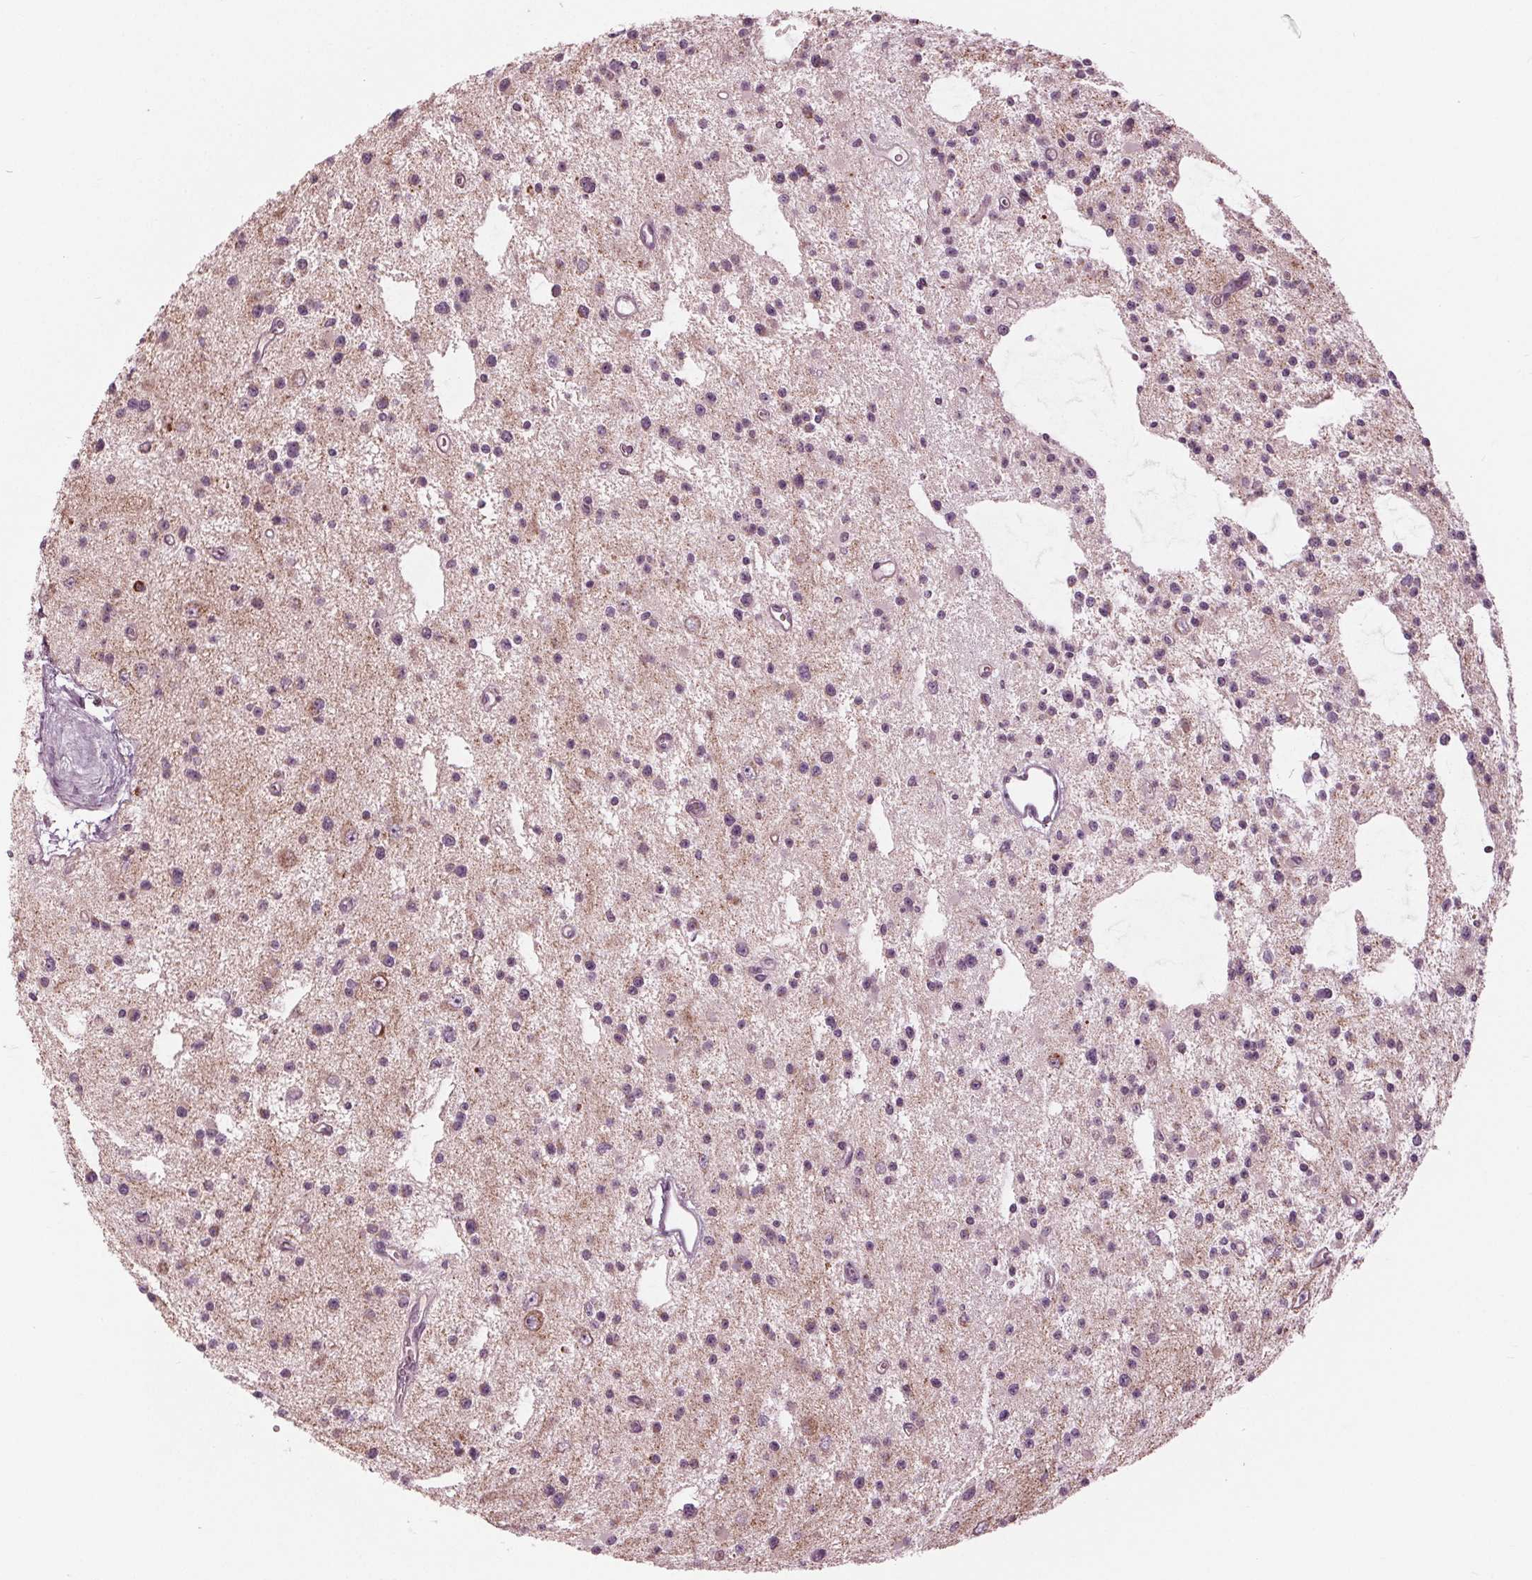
{"staining": {"intensity": "weak", "quantity": "<25%", "location": "cytoplasmic/membranous"}, "tissue": "glioma", "cell_type": "Tumor cells", "image_type": "cancer", "snomed": [{"axis": "morphology", "description": "Glioma, malignant, Low grade"}, {"axis": "topography", "description": "Brain"}], "caption": "Tumor cells show no significant protein staining in glioma.", "gene": "CLN6", "patient": {"sex": "male", "age": 43}}